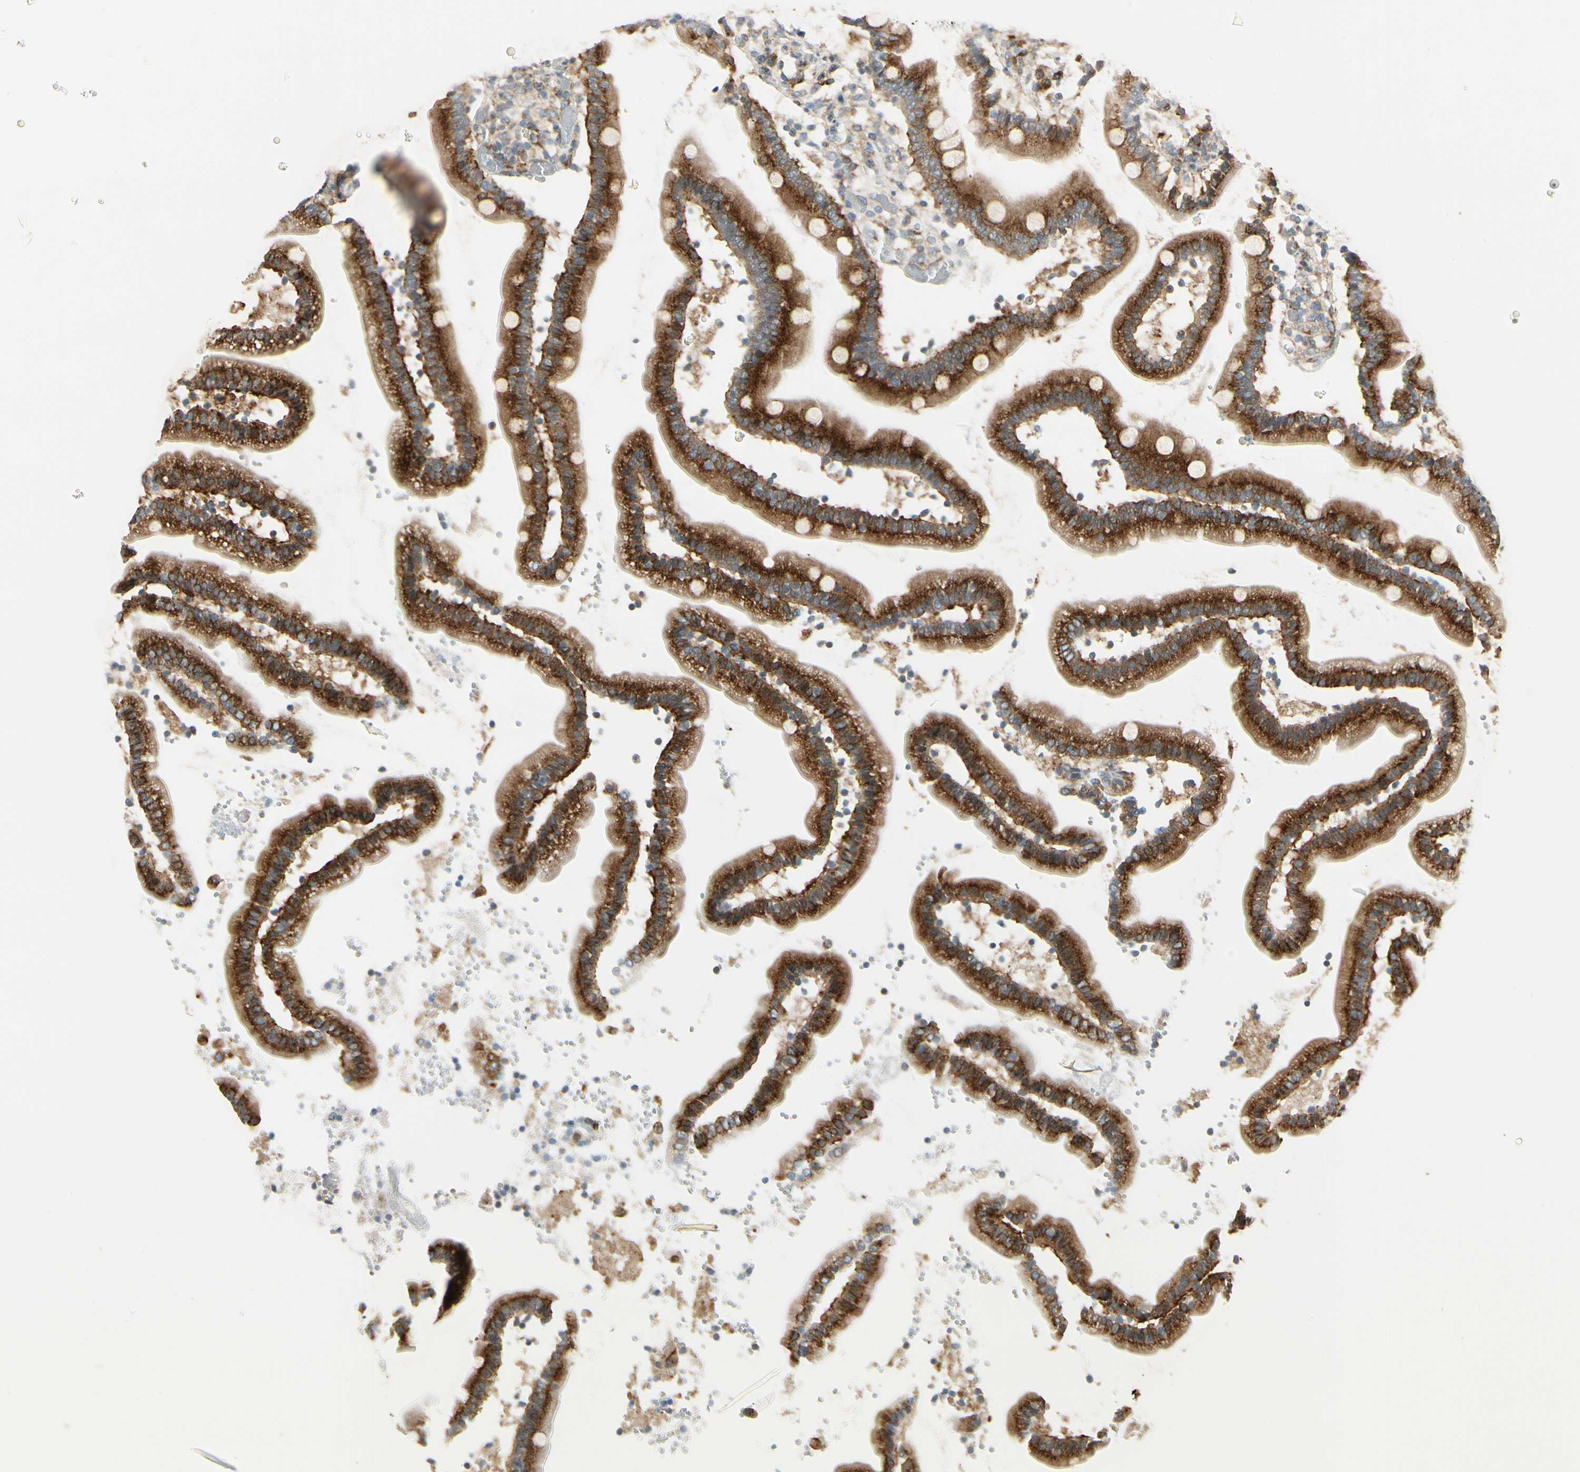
{"staining": {"intensity": "strong", "quantity": ">75%", "location": "cytoplasmic/membranous"}, "tissue": "duodenum", "cell_type": "Glandular cells", "image_type": "normal", "snomed": [{"axis": "morphology", "description": "Normal tissue, NOS"}, {"axis": "topography", "description": "Duodenum"}], "caption": "Human duodenum stained with a brown dye demonstrates strong cytoplasmic/membranous positive staining in approximately >75% of glandular cells.", "gene": "MANSC1", "patient": {"sex": "male", "age": 66}}